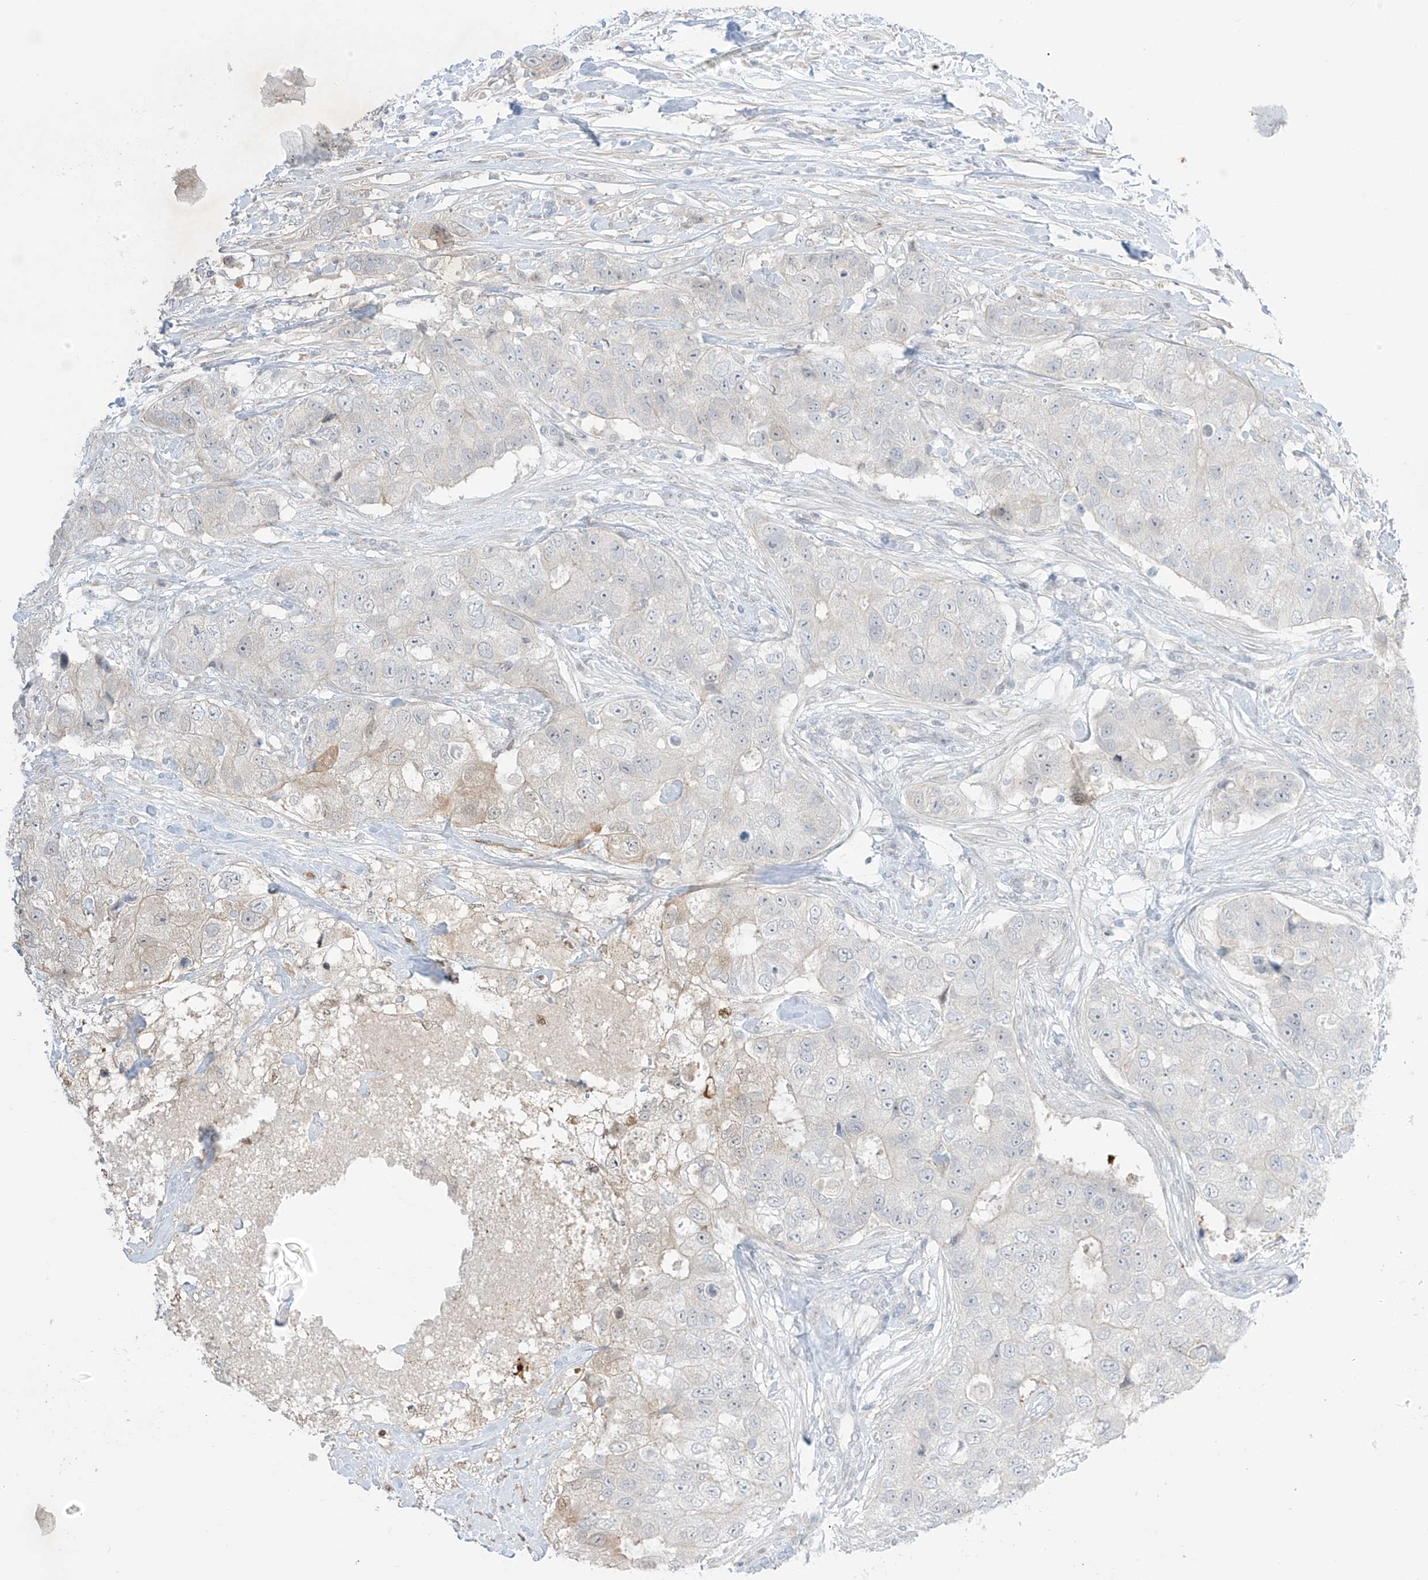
{"staining": {"intensity": "negative", "quantity": "none", "location": "none"}, "tissue": "breast cancer", "cell_type": "Tumor cells", "image_type": "cancer", "snomed": [{"axis": "morphology", "description": "Duct carcinoma"}, {"axis": "topography", "description": "Breast"}], "caption": "The image shows no staining of tumor cells in breast intraductal carcinoma.", "gene": "ASPRV1", "patient": {"sex": "female", "age": 62}}